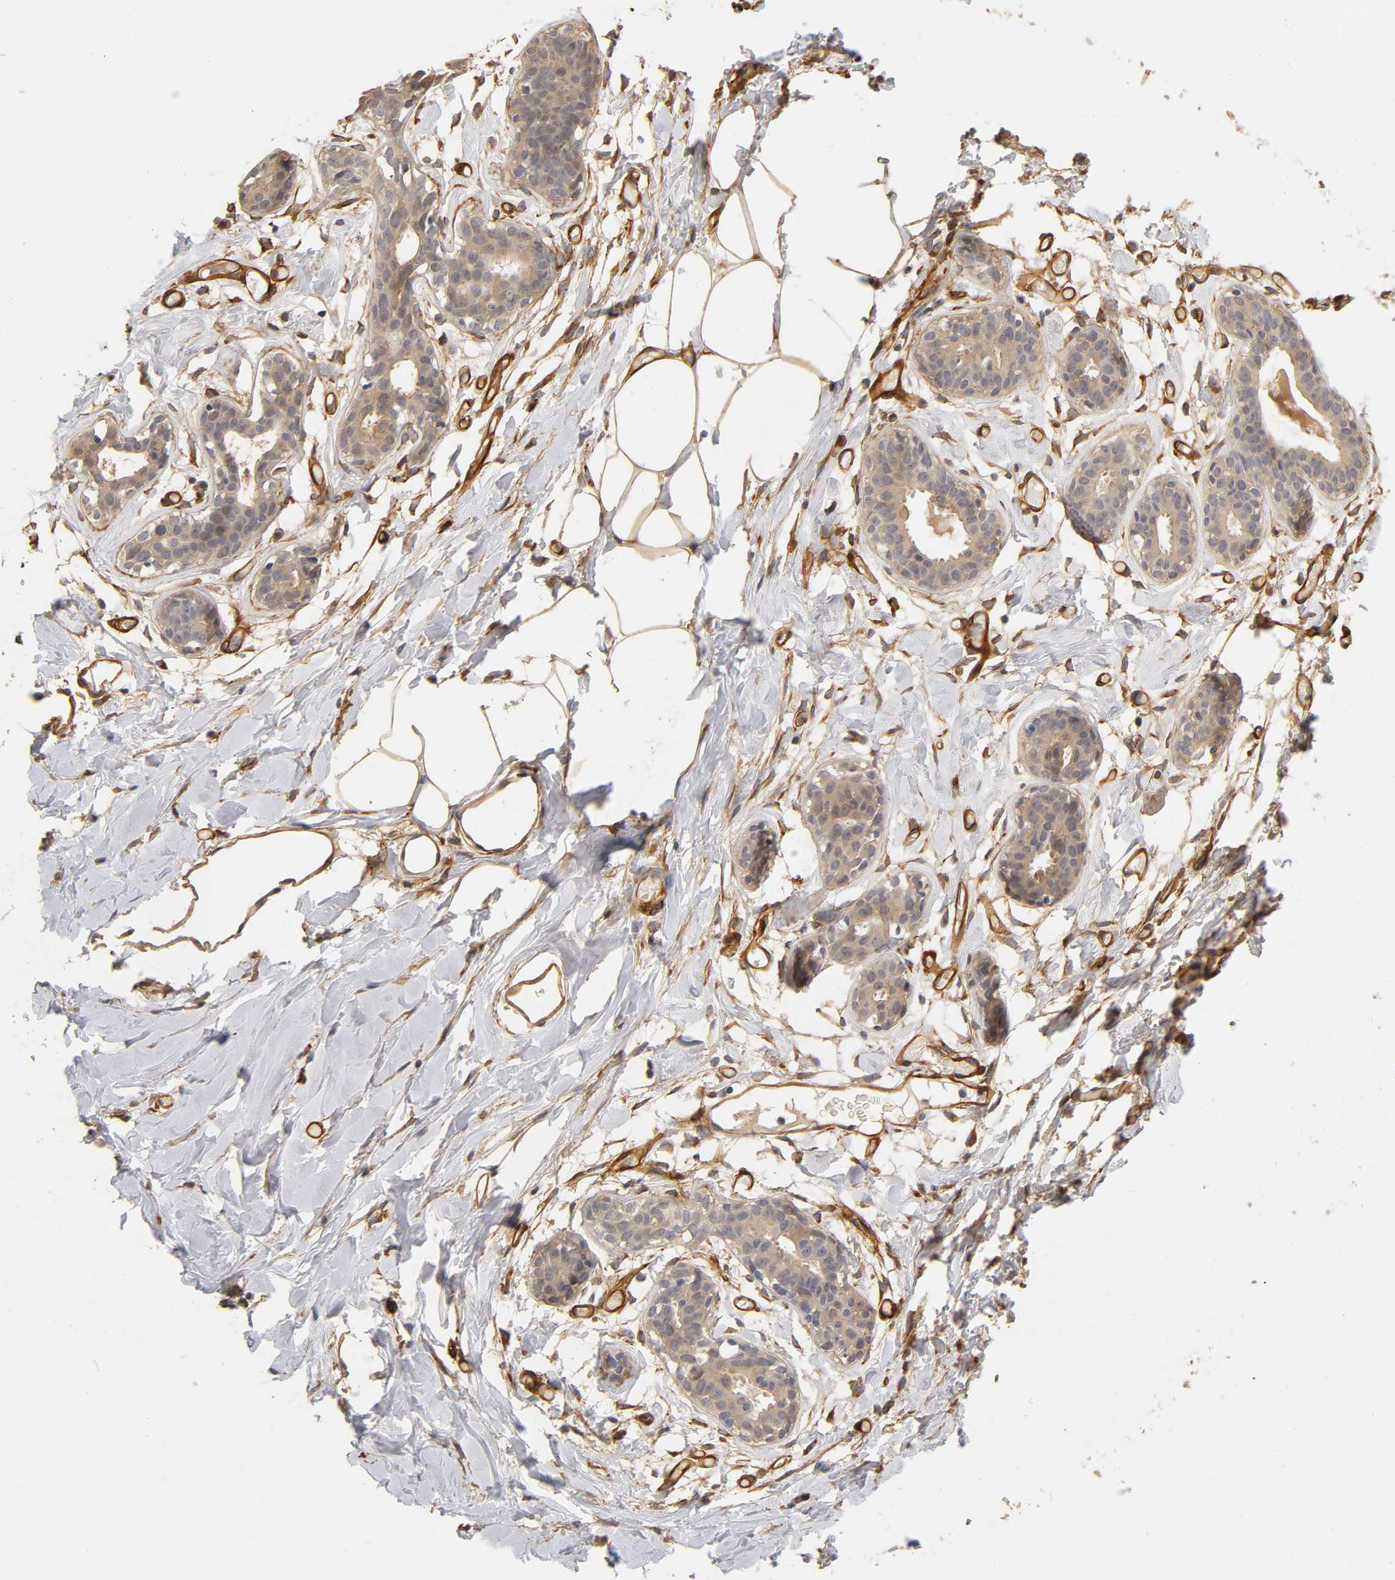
{"staining": {"intensity": "moderate", "quantity": ">75%", "location": "cytoplasmic/membranous"}, "tissue": "breast", "cell_type": "Adipocytes", "image_type": "normal", "snomed": [{"axis": "morphology", "description": "Normal tissue, NOS"}, {"axis": "topography", "description": "Breast"}, {"axis": "topography", "description": "Adipose tissue"}], "caption": "Immunohistochemical staining of benign breast shows moderate cytoplasmic/membranous protein positivity in about >75% of adipocytes. The staining is performed using DAB brown chromogen to label protein expression. The nuclei are counter-stained blue using hematoxylin.", "gene": "LAMB1", "patient": {"sex": "female", "age": 25}}